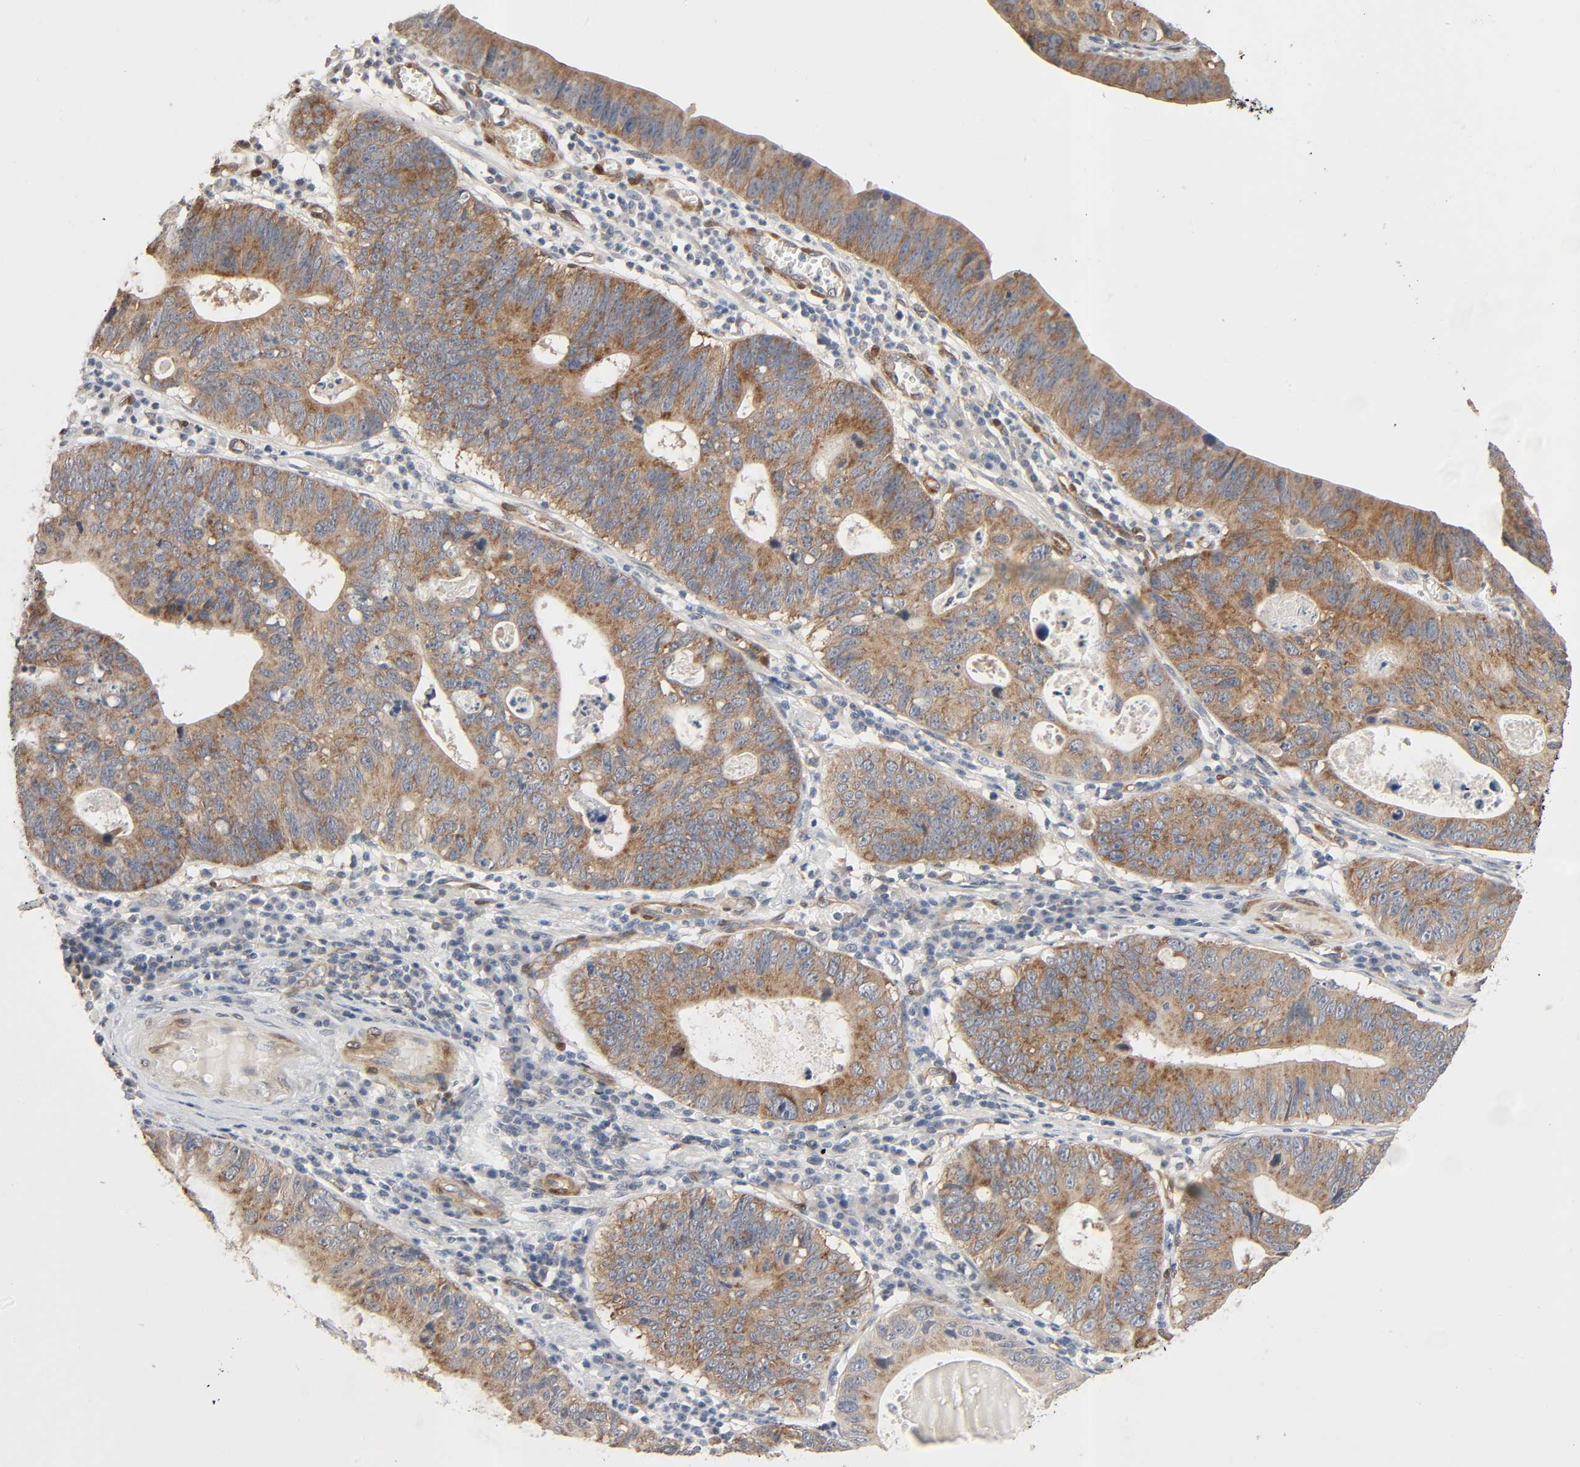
{"staining": {"intensity": "moderate", "quantity": ">75%", "location": "cytoplasmic/membranous"}, "tissue": "stomach cancer", "cell_type": "Tumor cells", "image_type": "cancer", "snomed": [{"axis": "morphology", "description": "Adenocarcinoma, NOS"}, {"axis": "topography", "description": "Stomach"}], "caption": "DAB (3,3'-diaminobenzidine) immunohistochemical staining of human stomach cancer (adenocarcinoma) exhibits moderate cytoplasmic/membranous protein expression in approximately >75% of tumor cells.", "gene": "PTK2", "patient": {"sex": "male", "age": 59}}